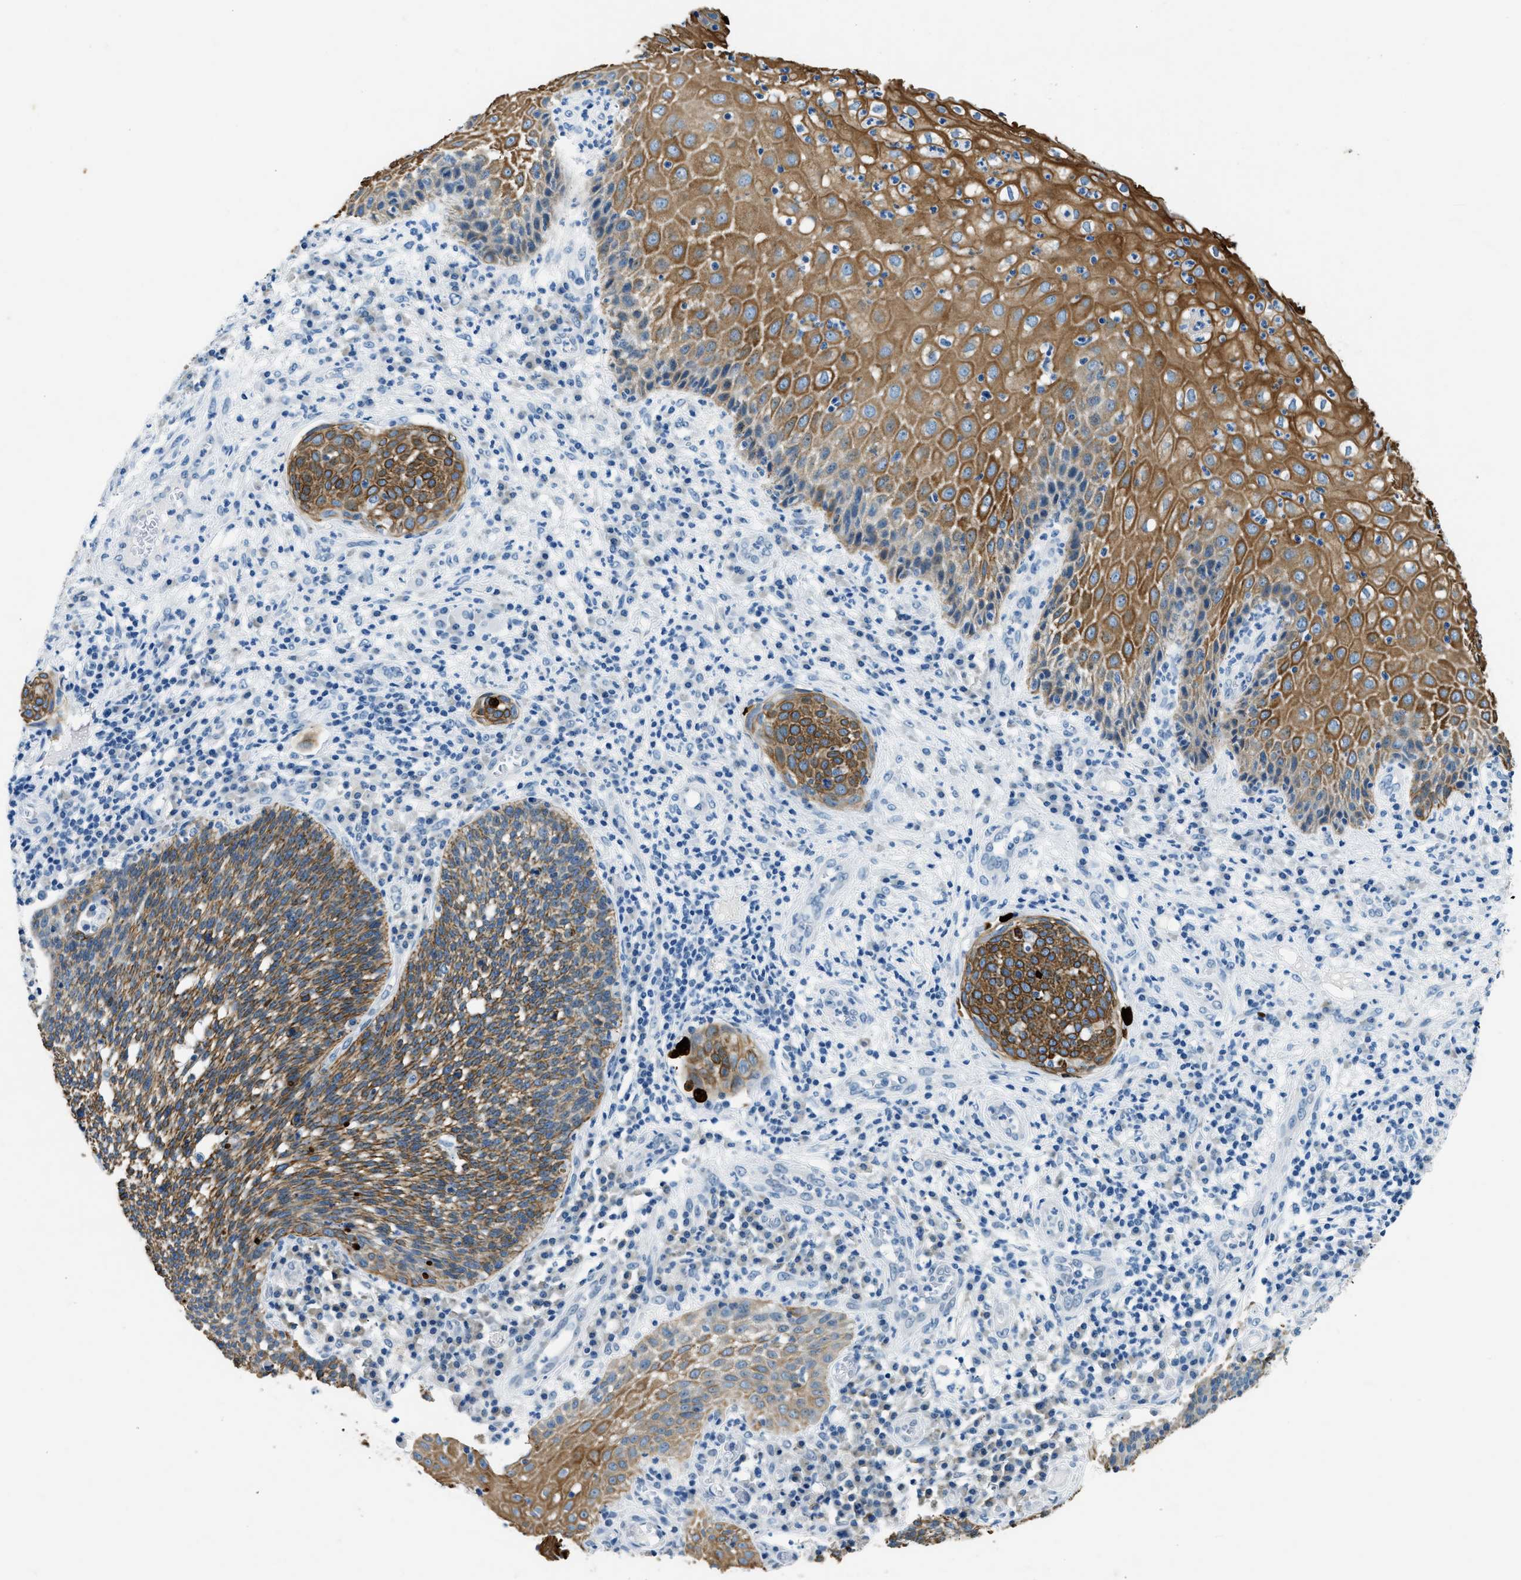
{"staining": {"intensity": "moderate", "quantity": ">75%", "location": "cytoplasmic/membranous"}, "tissue": "cervical cancer", "cell_type": "Tumor cells", "image_type": "cancer", "snomed": [{"axis": "morphology", "description": "Squamous cell carcinoma, NOS"}, {"axis": "topography", "description": "Cervix"}], "caption": "Brown immunohistochemical staining in cervical squamous cell carcinoma displays moderate cytoplasmic/membranous staining in approximately >75% of tumor cells.", "gene": "CFAP20", "patient": {"sex": "female", "age": 34}}